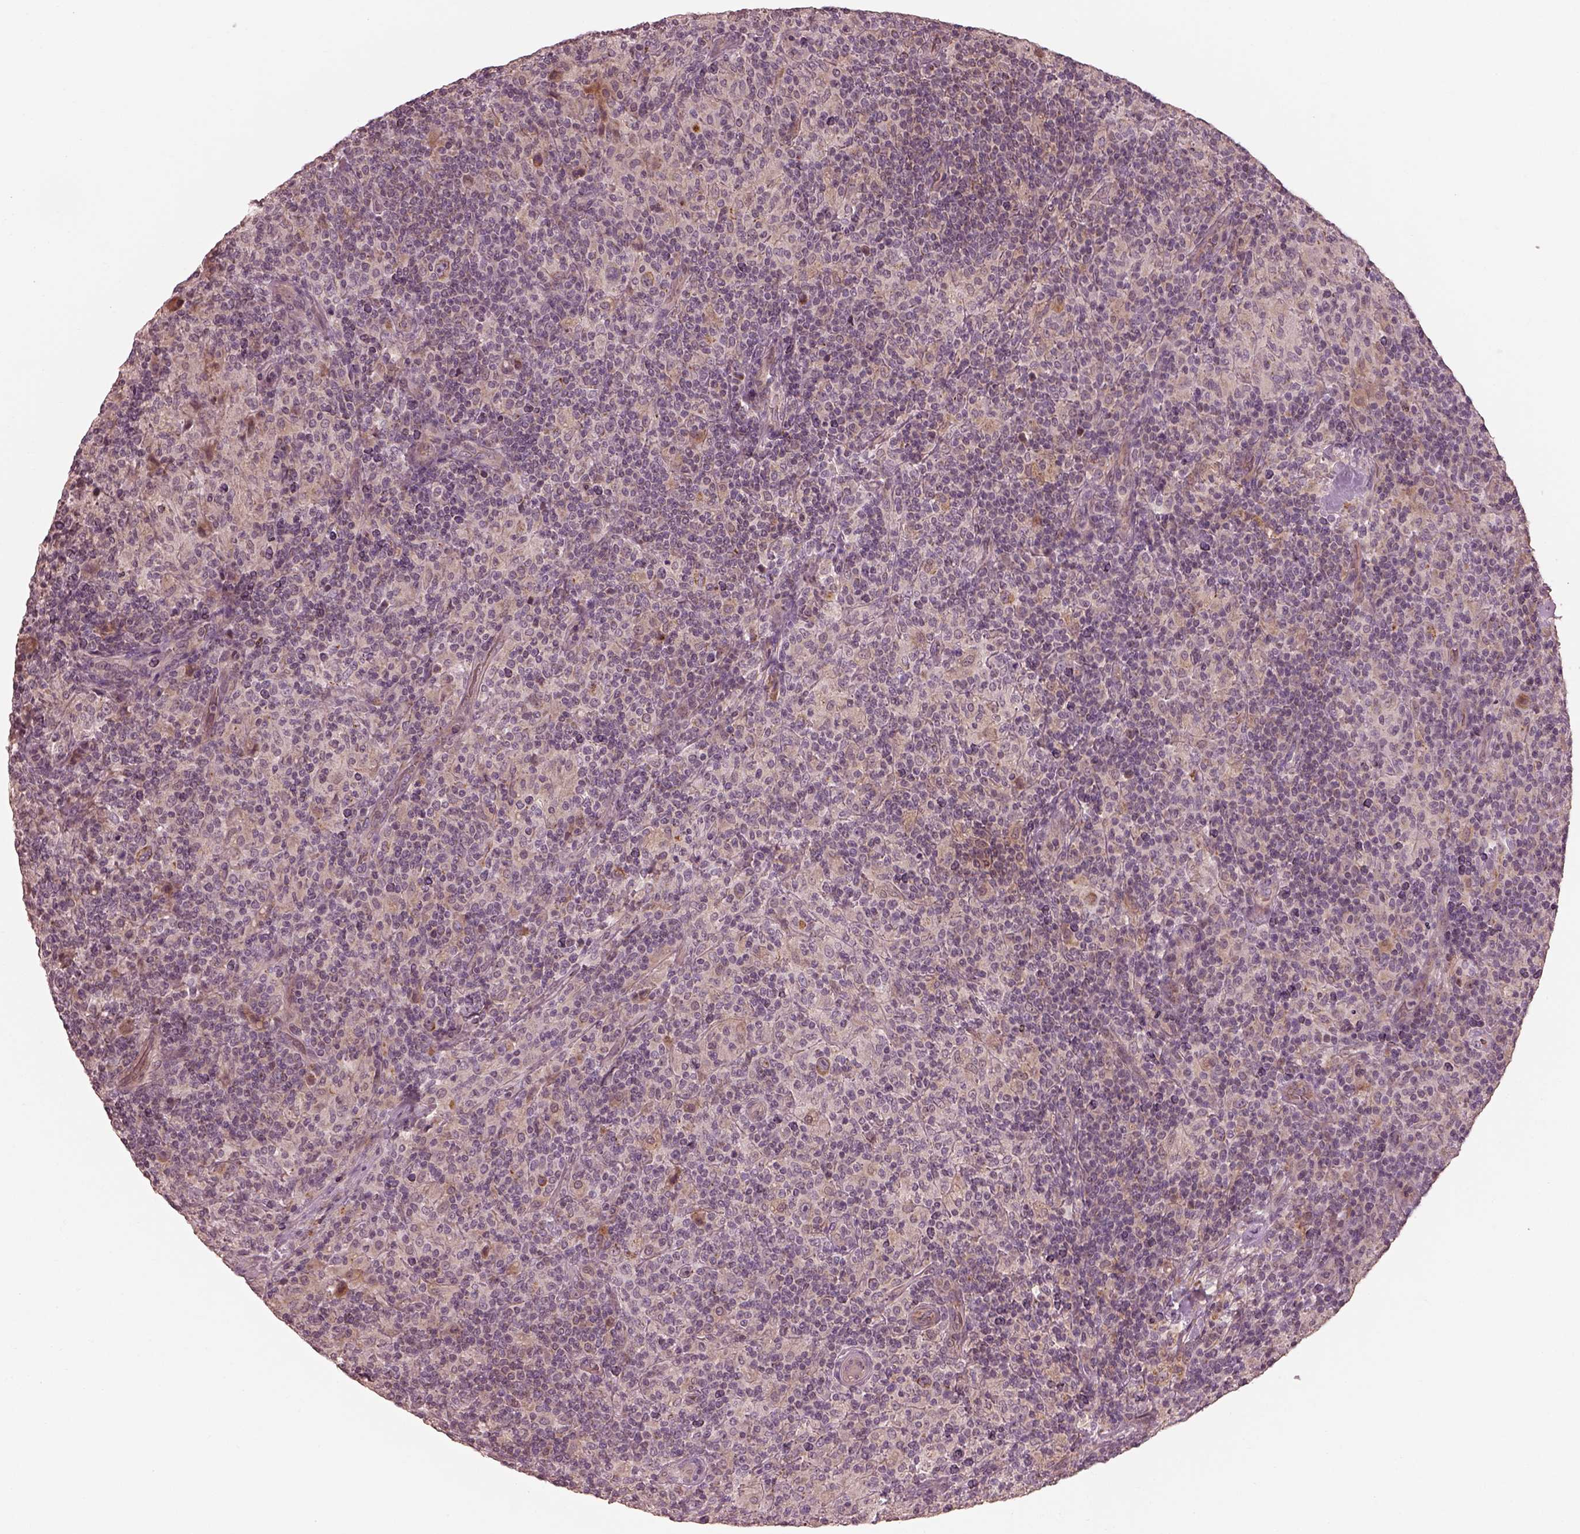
{"staining": {"intensity": "moderate", "quantity": "25%-75%", "location": "cytoplasmic/membranous"}, "tissue": "lymphoma", "cell_type": "Tumor cells", "image_type": "cancer", "snomed": [{"axis": "morphology", "description": "Hodgkin's disease, NOS"}, {"axis": "topography", "description": "Lymph node"}], "caption": "Lymphoma stained with a brown dye displays moderate cytoplasmic/membranous positive positivity in about 25%-75% of tumor cells.", "gene": "SLC25A46", "patient": {"sex": "male", "age": 70}}